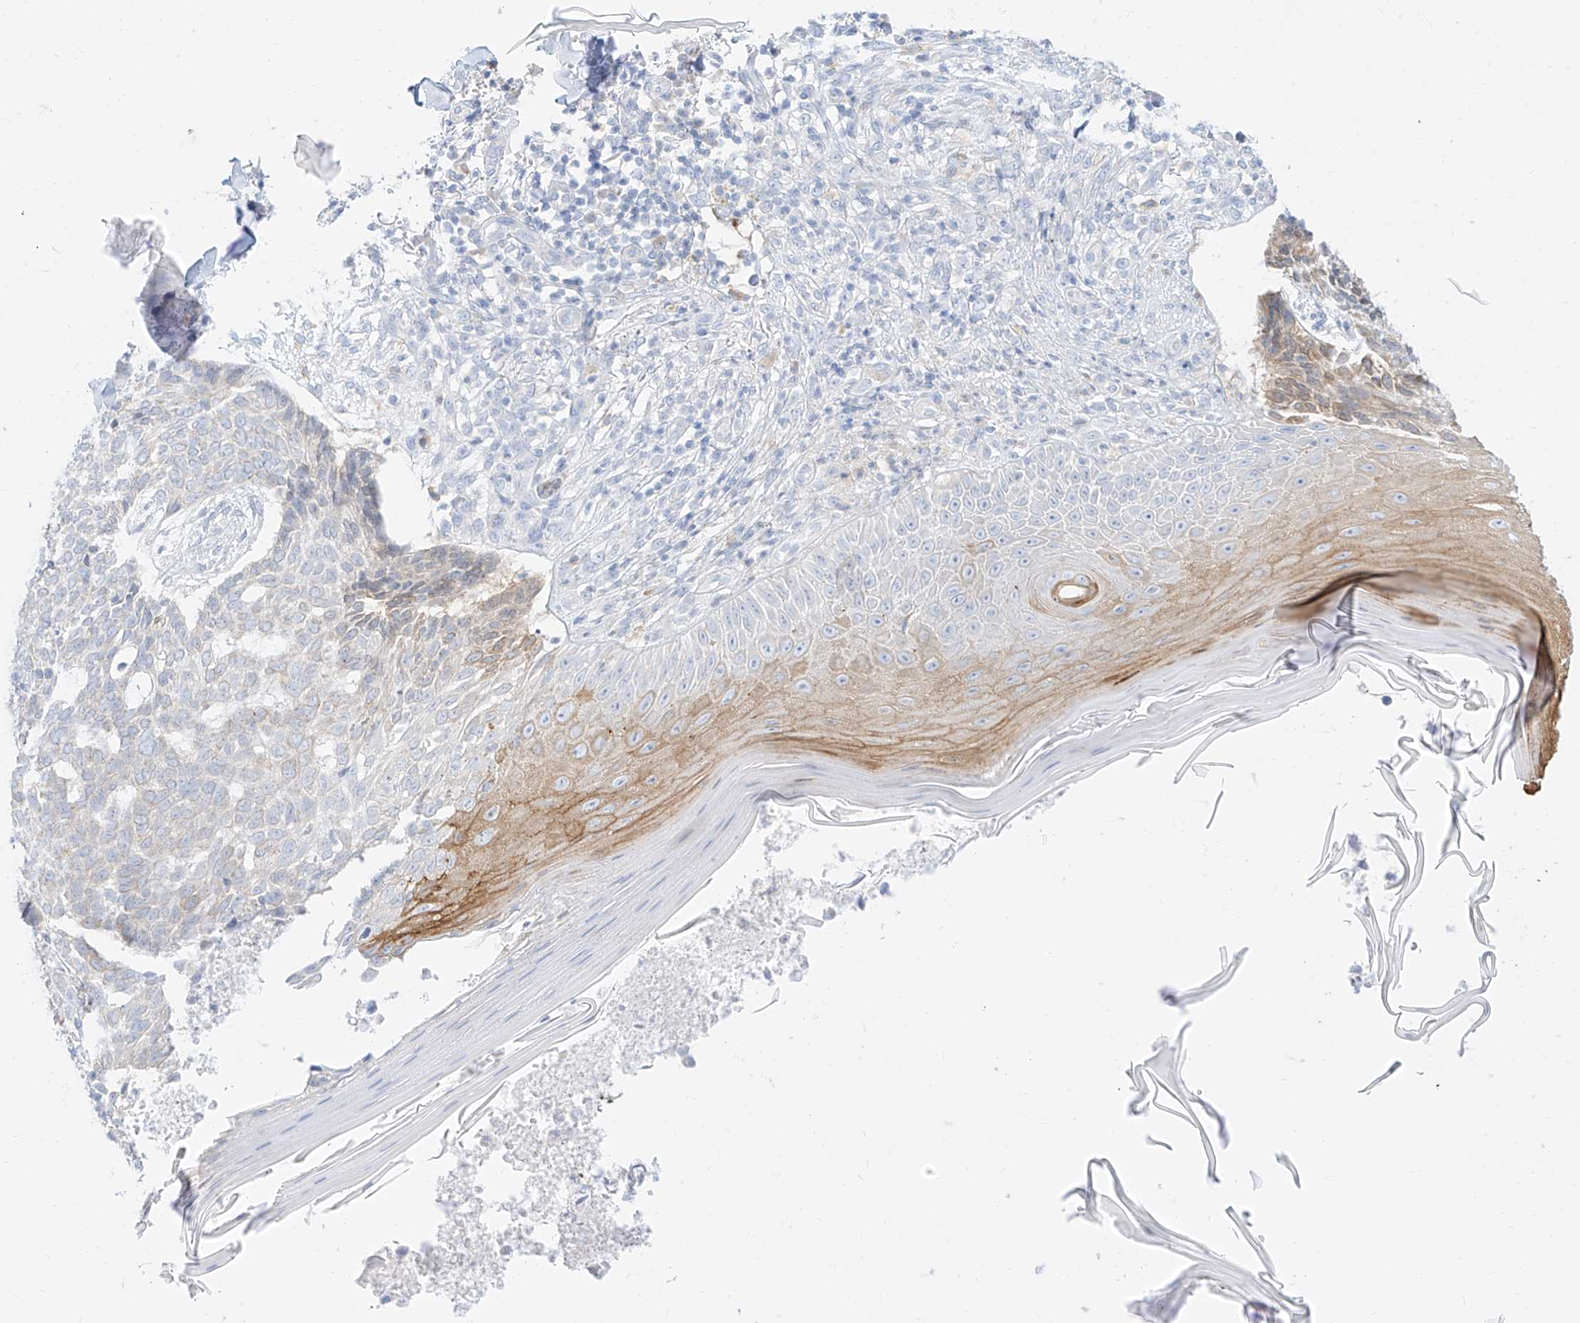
{"staining": {"intensity": "weak", "quantity": "<25%", "location": "cytoplasmic/membranous"}, "tissue": "skin cancer", "cell_type": "Tumor cells", "image_type": "cancer", "snomed": [{"axis": "morphology", "description": "Normal tissue, NOS"}, {"axis": "morphology", "description": "Basal cell carcinoma"}, {"axis": "topography", "description": "Skin"}], "caption": "Basal cell carcinoma (skin) was stained to show a protein in brown. There is no significant expression in tumor cells.", "gene": "SYTL3", "patient": {"sex": "male", "age": 50}}